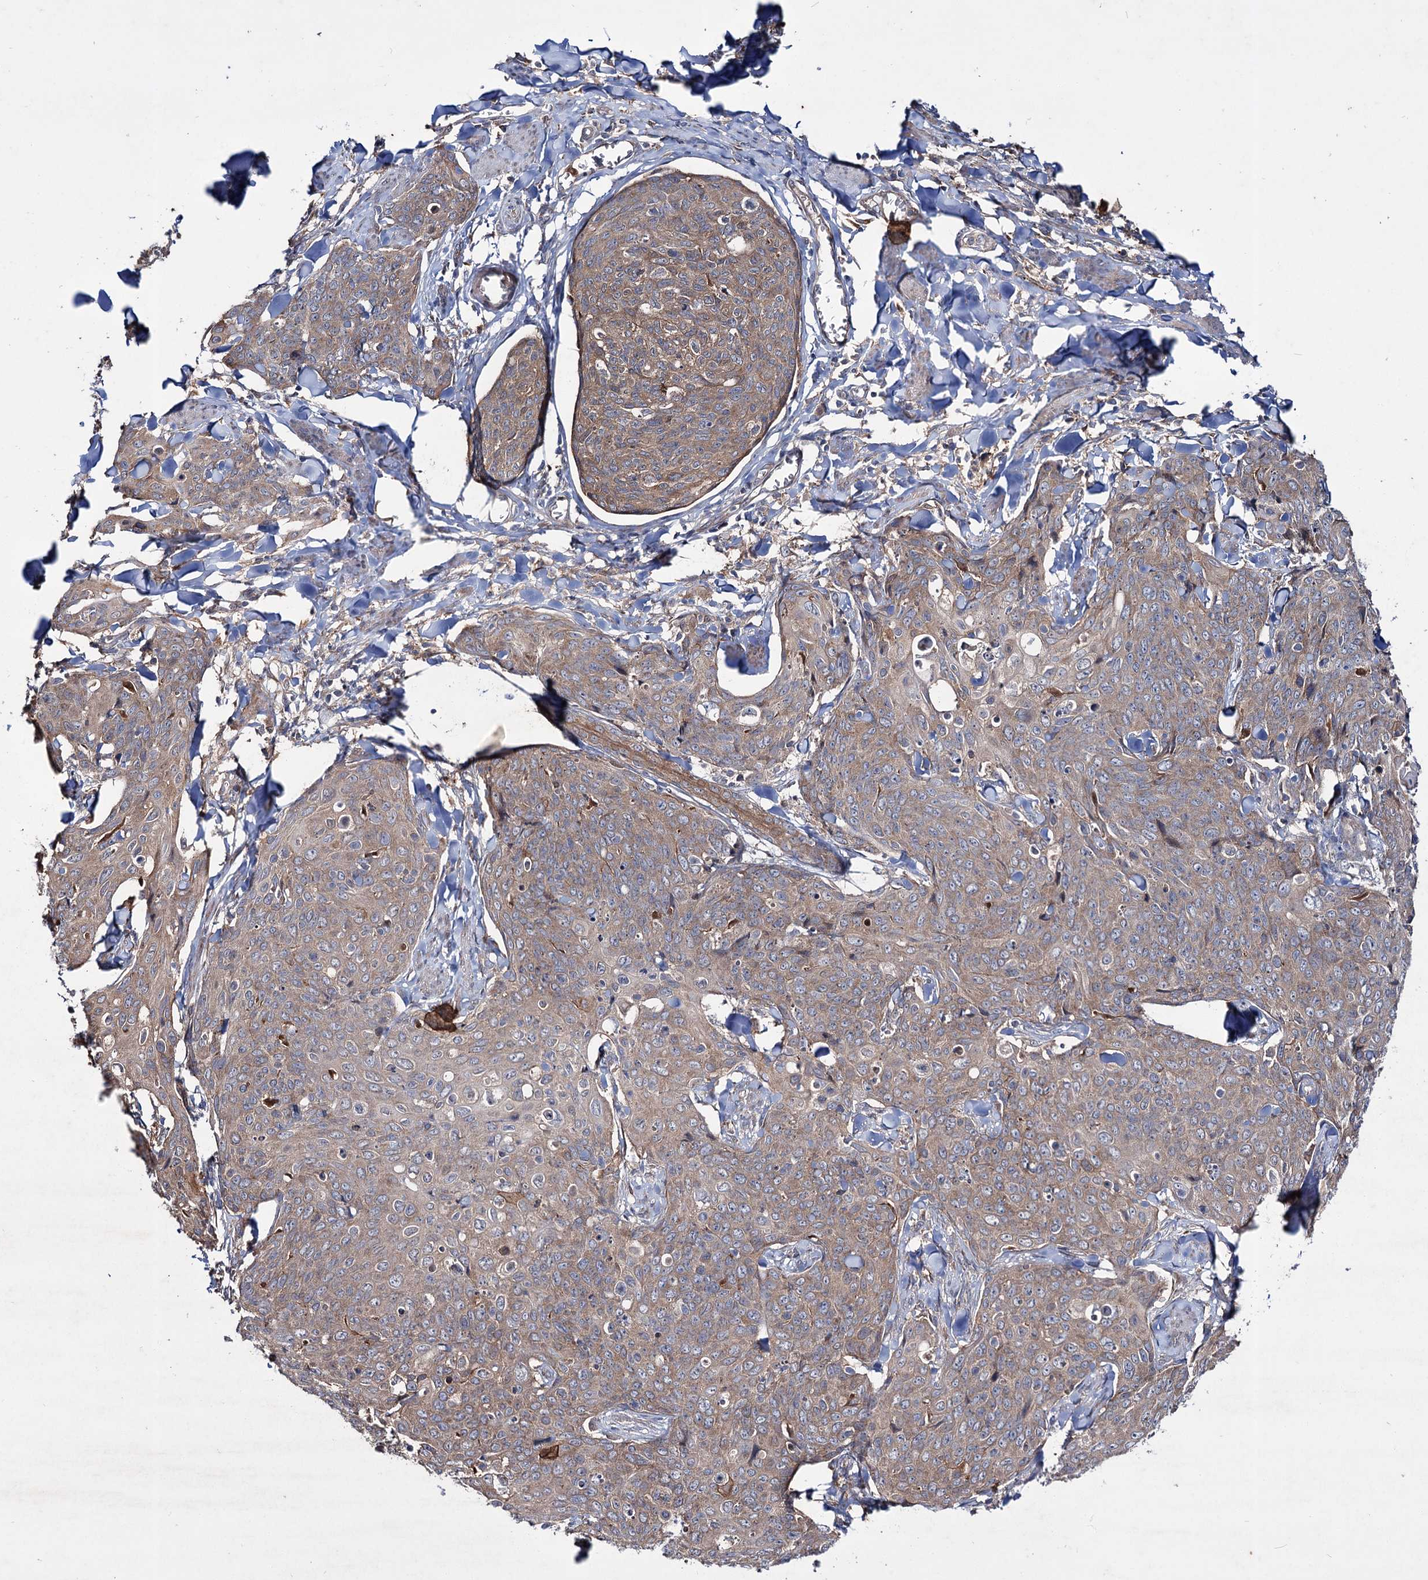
{"staining": {"intensity": "weak", "quantity": ">75%", "location": "cytoplasmic/membranous"}, "tissue": "skin cancer", "cell_type": "Tumor cells", "image_type": "cancer", "snomed": [{"axis": "morphology", "description": "Squamous cell carcinoma, NOS"}, {"axis": "topography", "description": "Skin"}, {"axis": "topography", "description": "Vulva"}], "caption": "IHC image of human squamous cell carcinoma (skin) stained for a protein (brown), which demonstrates low levels of weak cytoplasmic/membranous positivity in approximately >75% of tumor cells.", "gene": "PTPN3", "patient": {"sex": "female", "age": 85}}